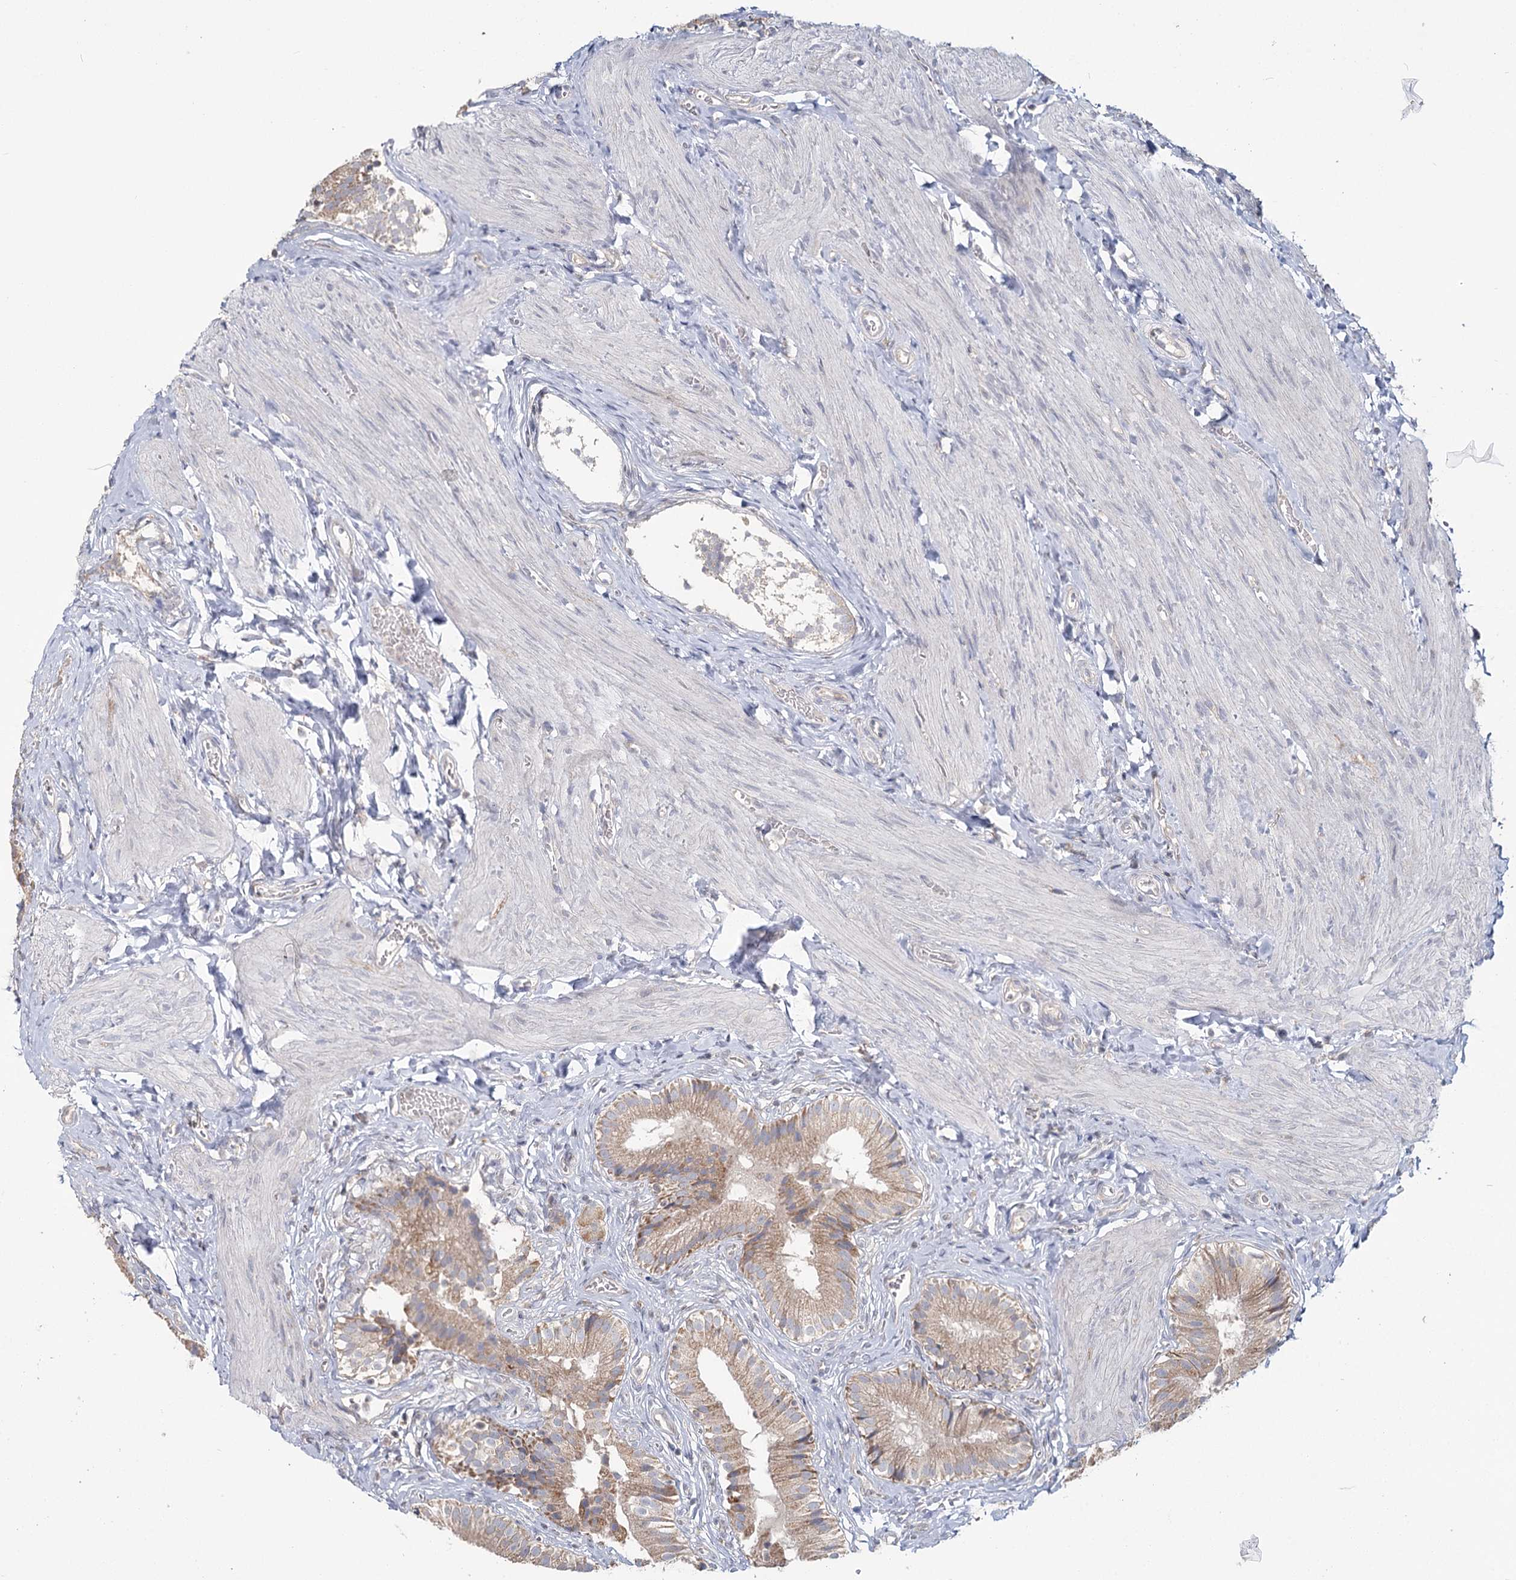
{"staining": {"intensity": "moderate", "quantity": ">75%", "location": "cytoplasmic/membranous"}, "tissue": "gallbladder", "cell_type": "Glandular cells", "image_type": "normal", "snomed": [{"axis": "morphology", "description": "Normal tissue, NOS"}, {"axis": "topography", "description": "Gallbladder"}], "caption": "An image showing moderate cytoplasmic/membranous expression in about >75% of glandular cells in unremarkable gallbladder, as visualized by brown immunohistochemical staining.", "gene": "ACOX2", "patient": {"sex": "female", "age": 47}}